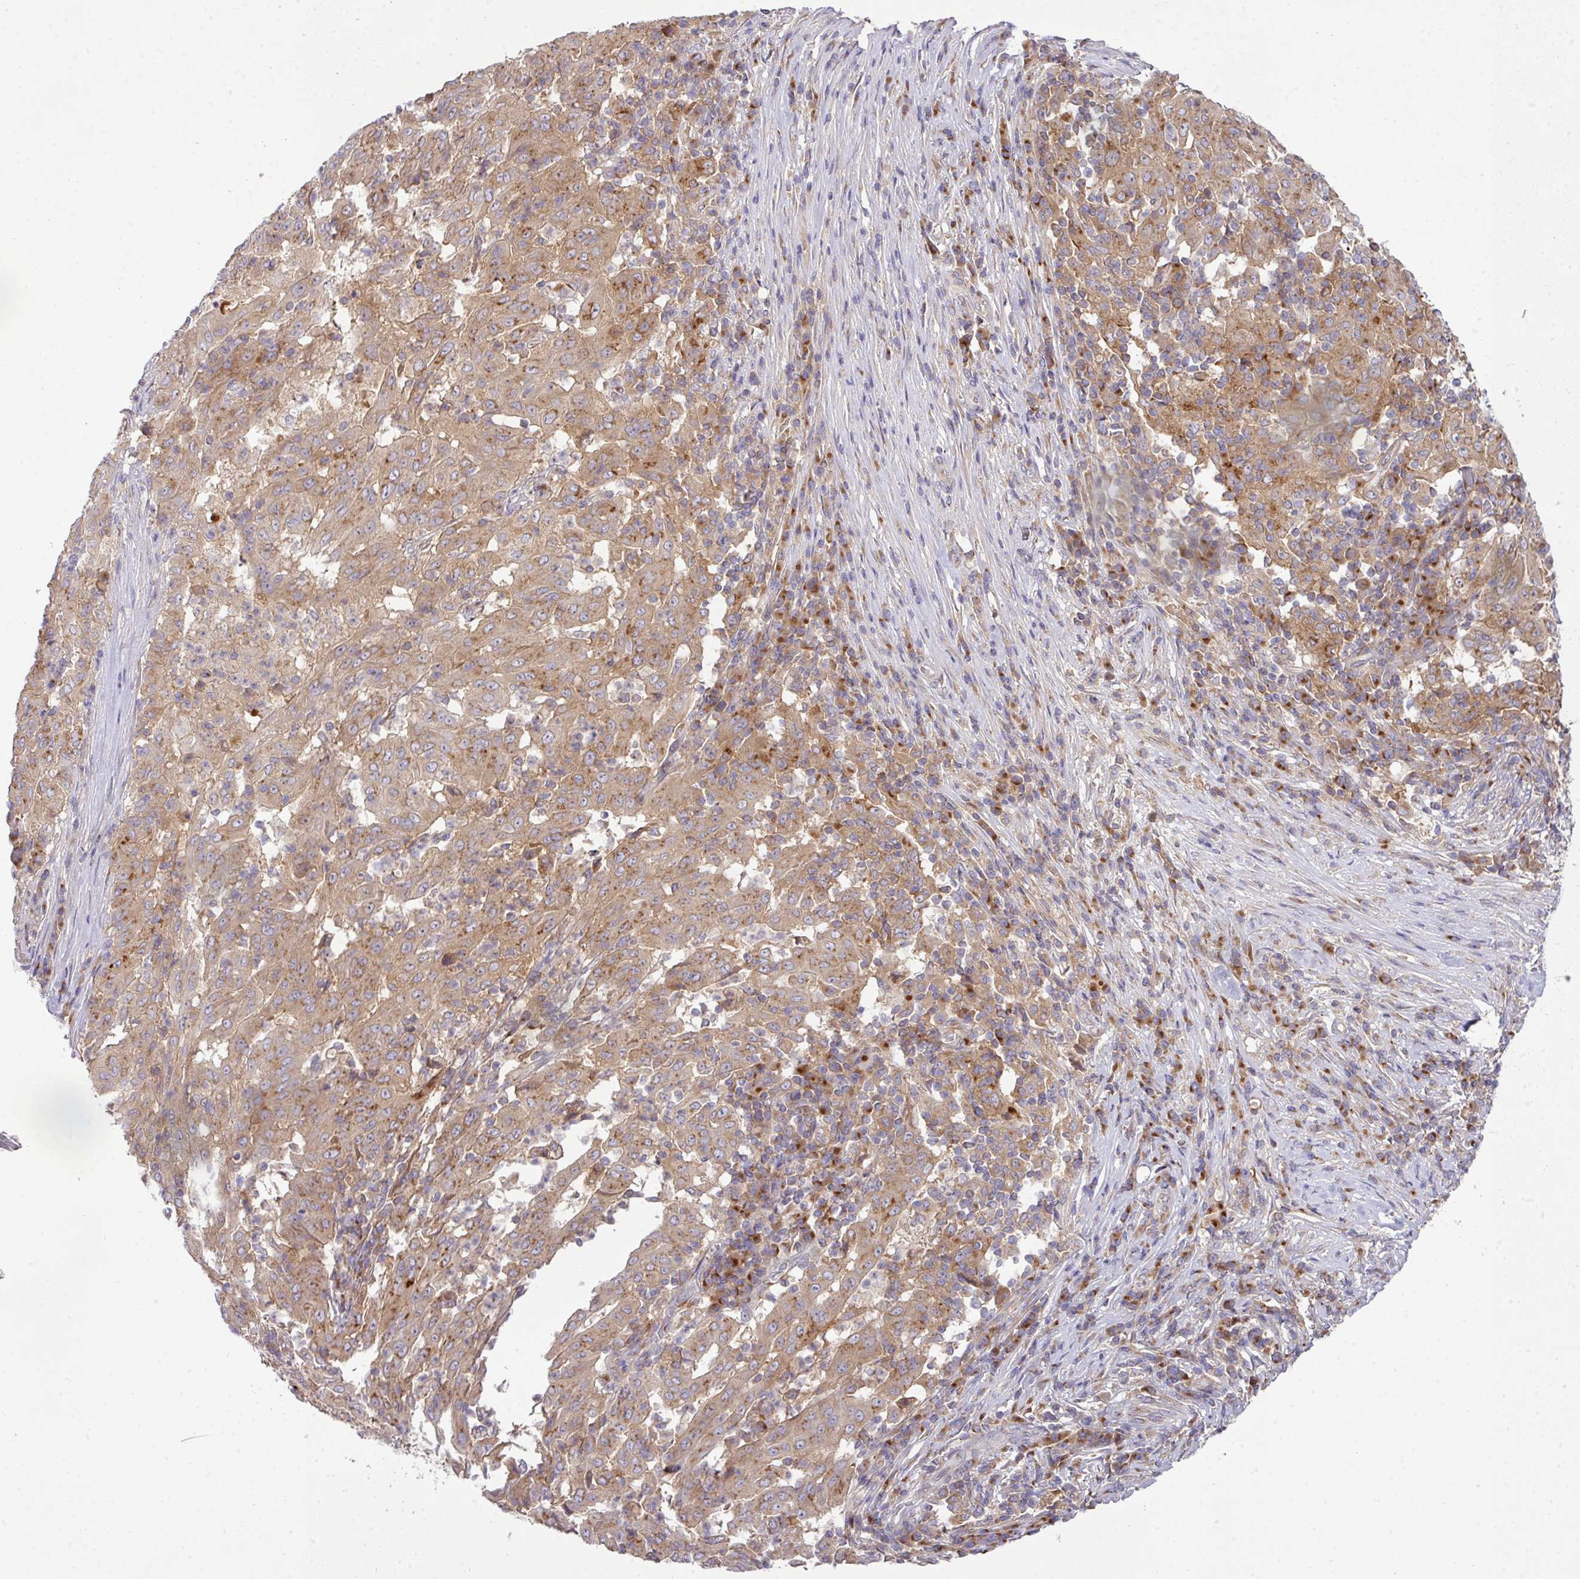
{"staining": {"intensity": "moderate", "quantity": ">75%", "location": "cytoplasmic/membranous"}, "tissue": "pancreatic cancer", "cell_type": "Tumor cells", "image_type": "cancer", "snomed": [{"axis": "morphology", "description": "Adenocarcinoma, NOS"}, {"axis": "topography", "description": "Pancreas"}], "caption": "This histopathology image shows IHC staining of pancreatic adenocarcinoma, with medium moderate cytoplasmic/membranous expression in about >75% of tumor cells.", "gene": "VTI1A", "patient": {"sex": "male", "age": 63}}